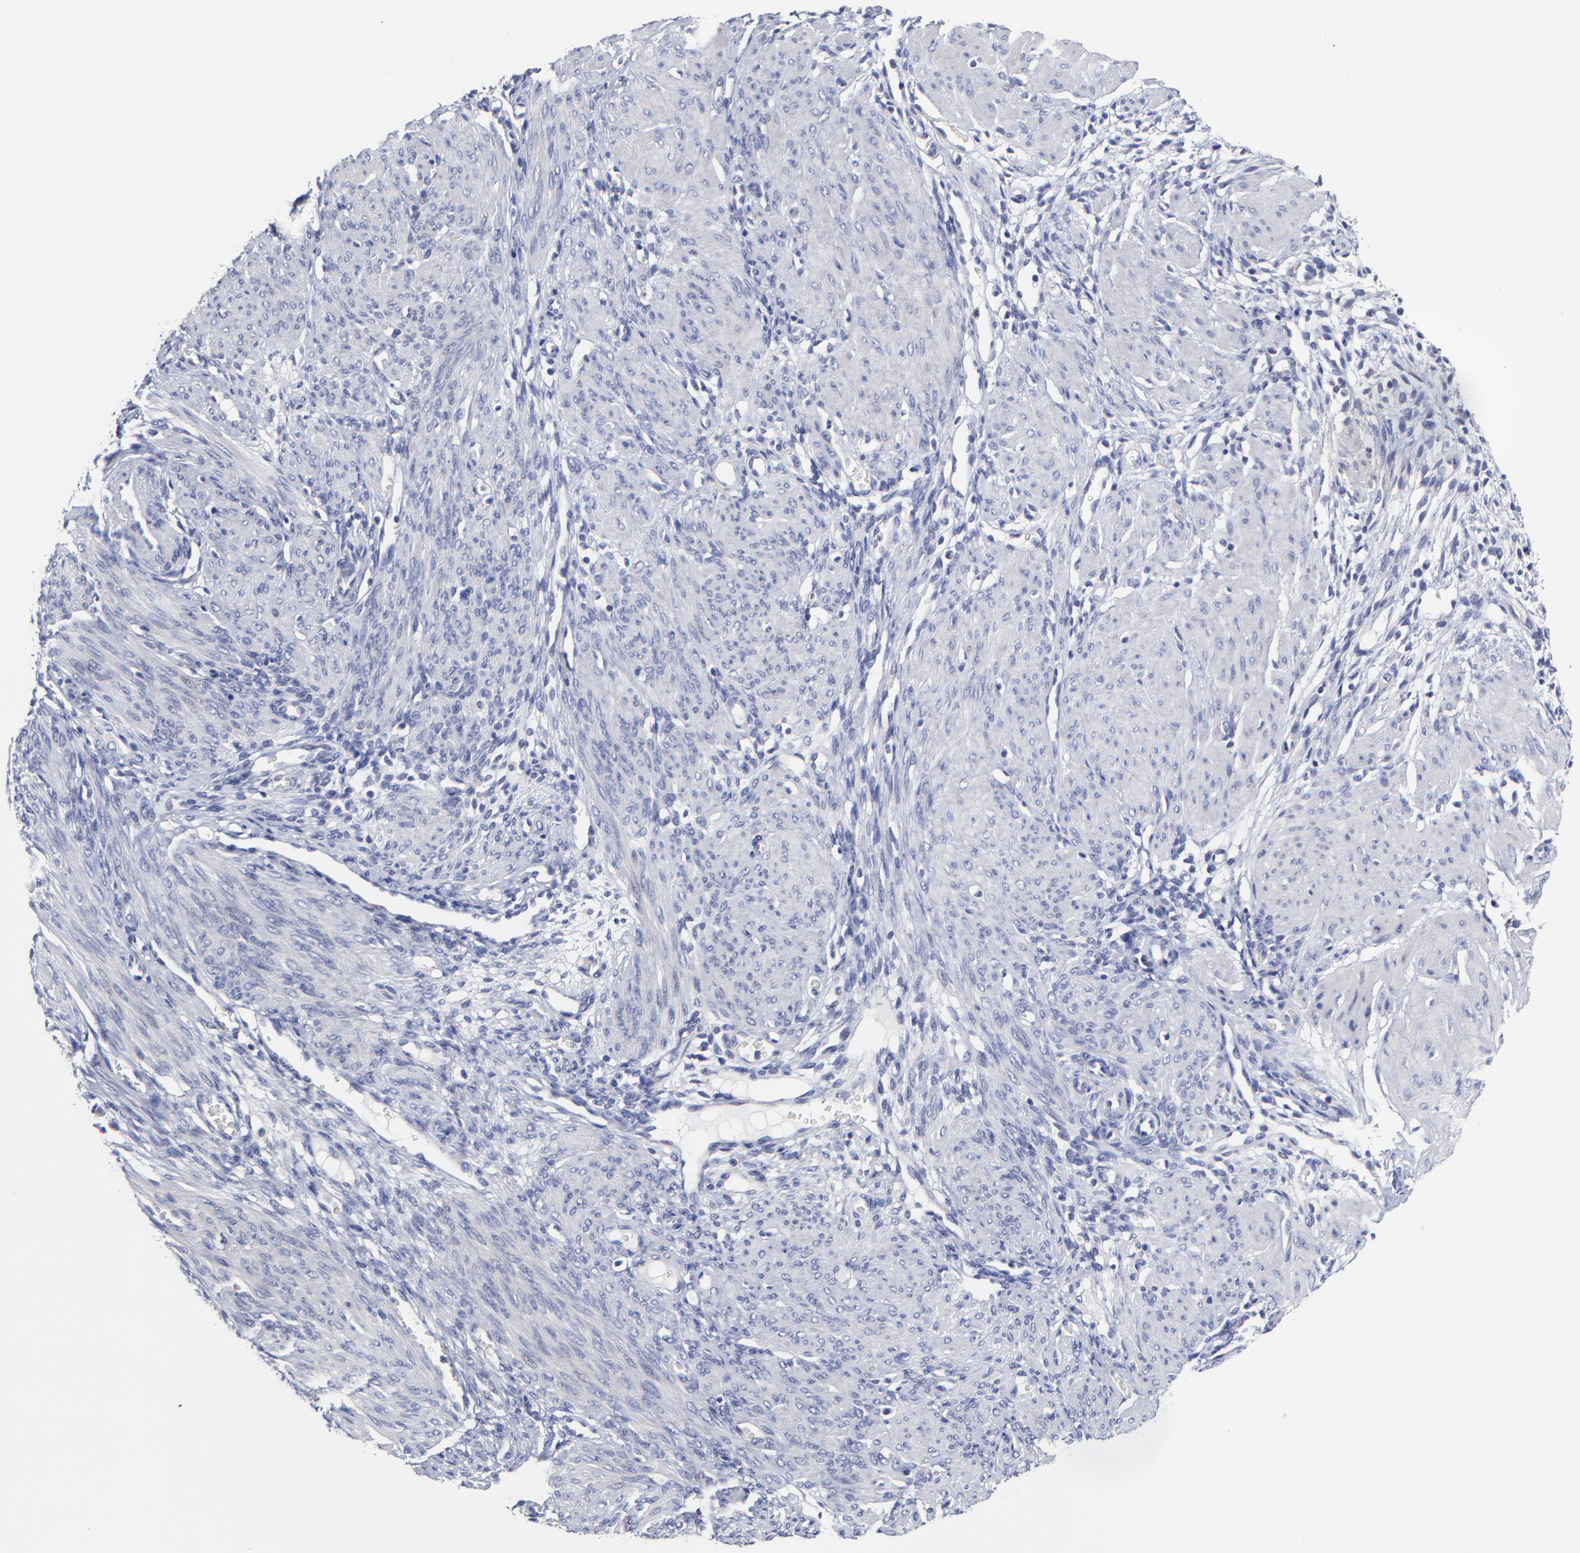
{"staining": {"intensity": "negative", "quantity": "none", "location": "none"}, "tissue": "endometrium", "cell_type": "Cells in endometrial stroma", "image_type": "normal", "snomed": [{"axis": "morphology", "description": "Normal tissue, NOS"}, {"axis": "topography", "description": "Endometrium"}], "caption": "A high-resolution photomicrograph shows immunohistochemistry staining of unremarkable endometrium, which reveals no significant positivity in cells in endometrial stroma. (Immunohistochemistry (ihc), brightfield microscopy, high magnification).", "gene": "CXADR", "patient": {"sex": "female", "age": 72}}